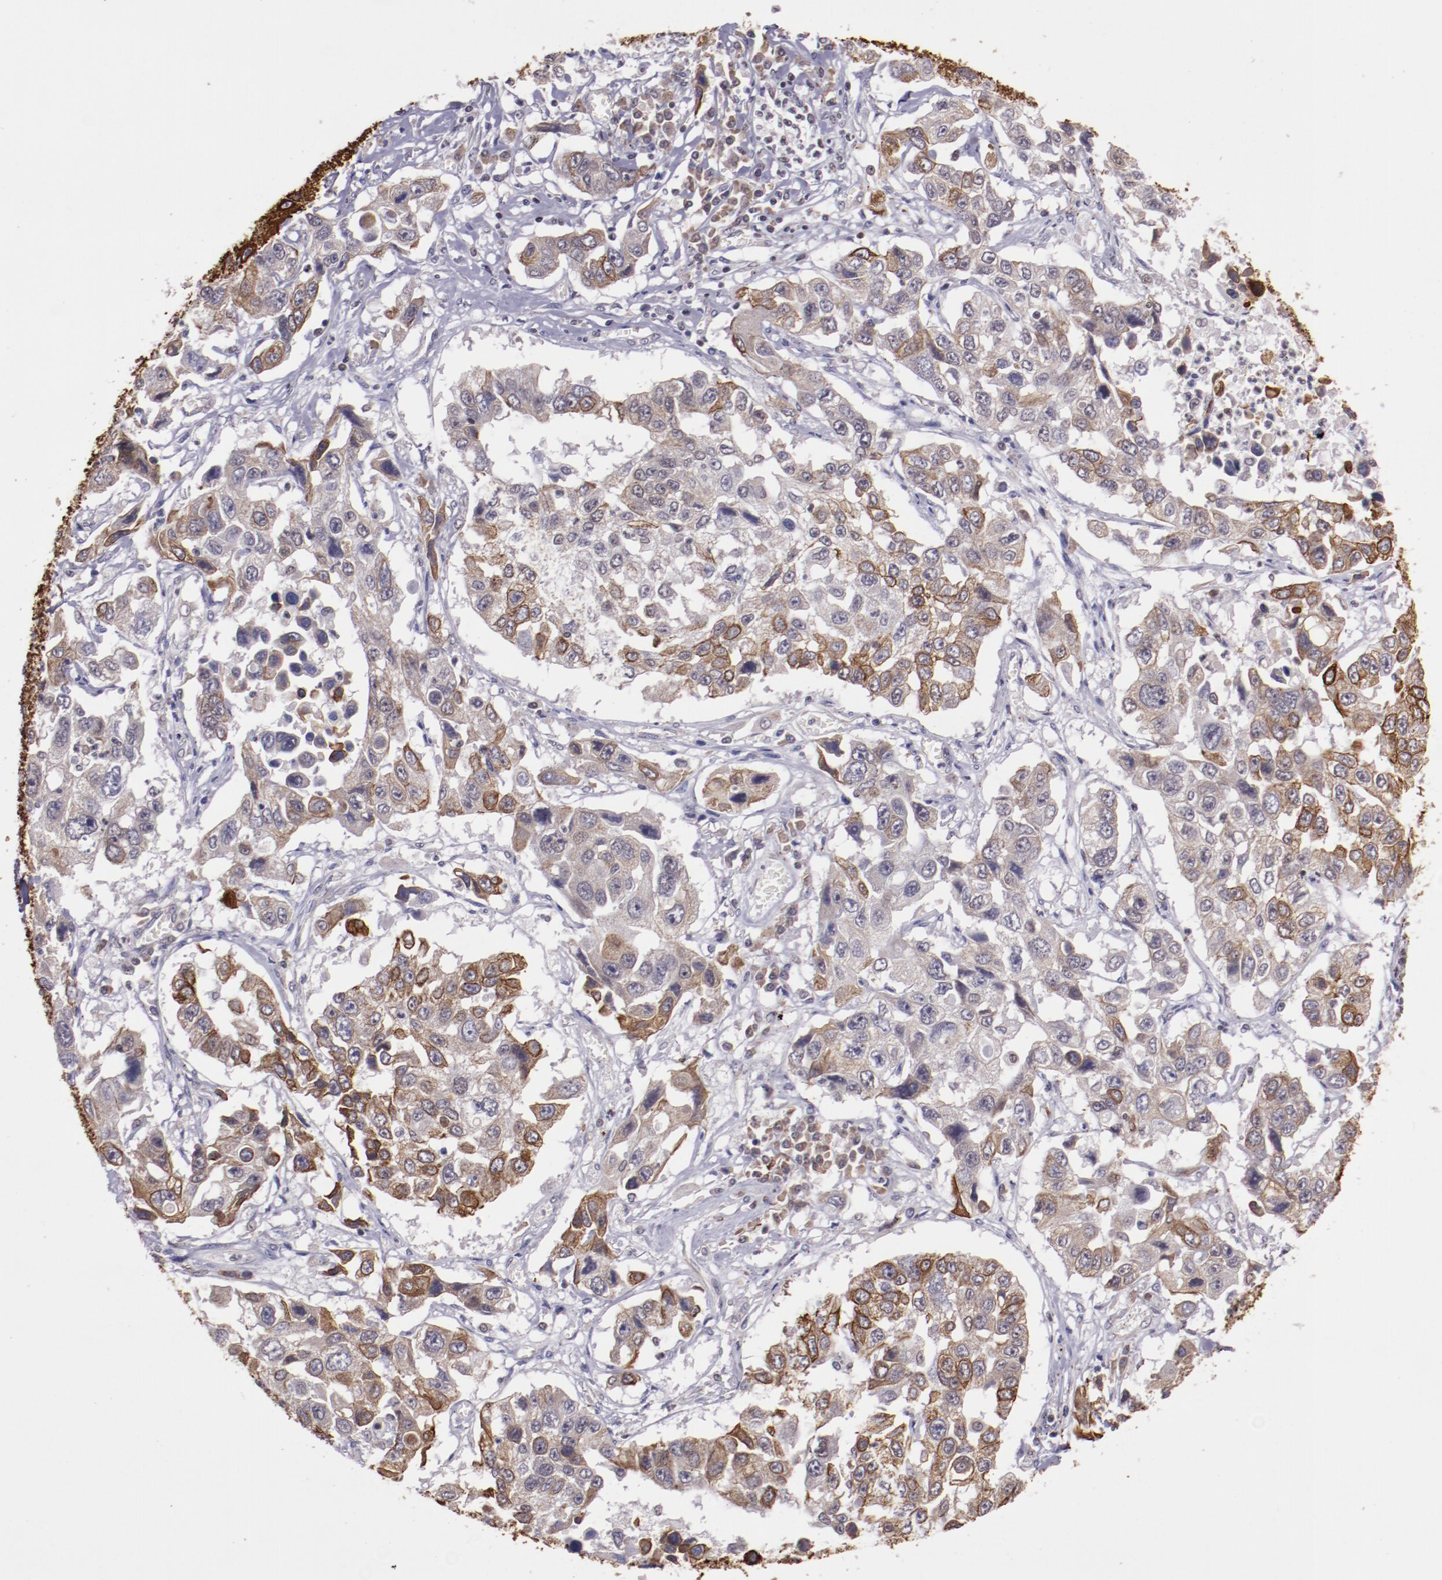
{"staining": {"intensity": "strong", "quantity": ">75%", "location": "cytoplasmic/membranous"}, "tissue": "lung cancer", "cell_type": "Tumor cells", "image_type": "cancer", "snomed": [{"axis": "morphology", "description": "Squamous cell carcinoma, NOS"}, {"axis": "topography", "description": "Lung"}], "caption": "Lung cancer tissue shows strong cytoplasmic/membranous staining in approximately >75% of tumor cells, visualized by immunohistochemistry.", "gene": "ELF1", "patient": {"sex": "male", "age": 71}}